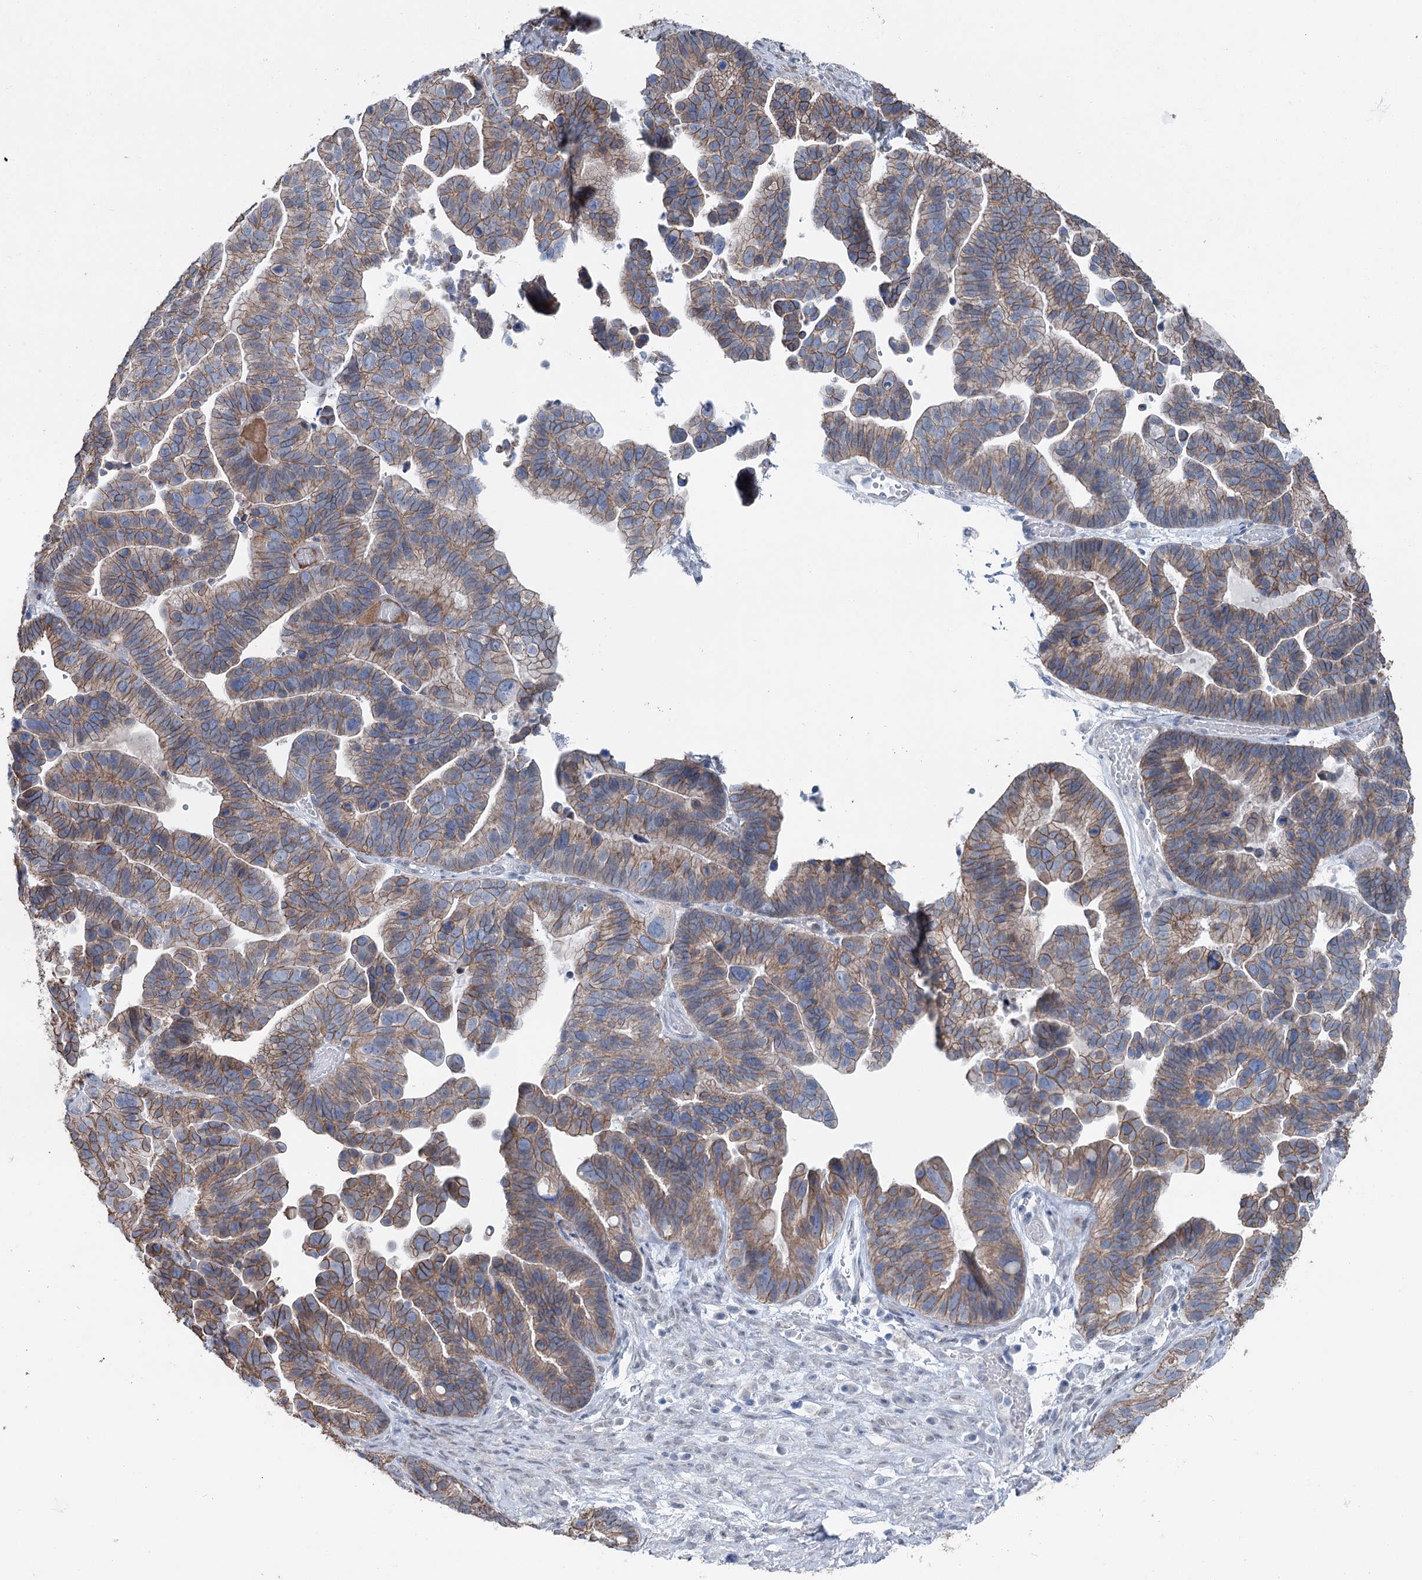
{"staining": {"intensity": "moderate", "quantity": ">75%", "location": "cytoplasmic/membranous"}, "tissue": "ovarian cancer", "cell_type": "Tumor cells", "image_type": "cancer", "snomed": [{"axis": "morphology", "description": "Cystadenocarcinoma, serous, NOS"}, {"axis": "topography", "description": "Ovary"}], "caption": "High-power microscopy captured an immunohistochemistry histopathology image of ovarian serous cystadenocarcinoma, revealing moderate cytoplasmic/membranous staining in about >75% of tumor cells.", "gene": "FAM120B", "patient": {"sex": "female", "age": 56}}